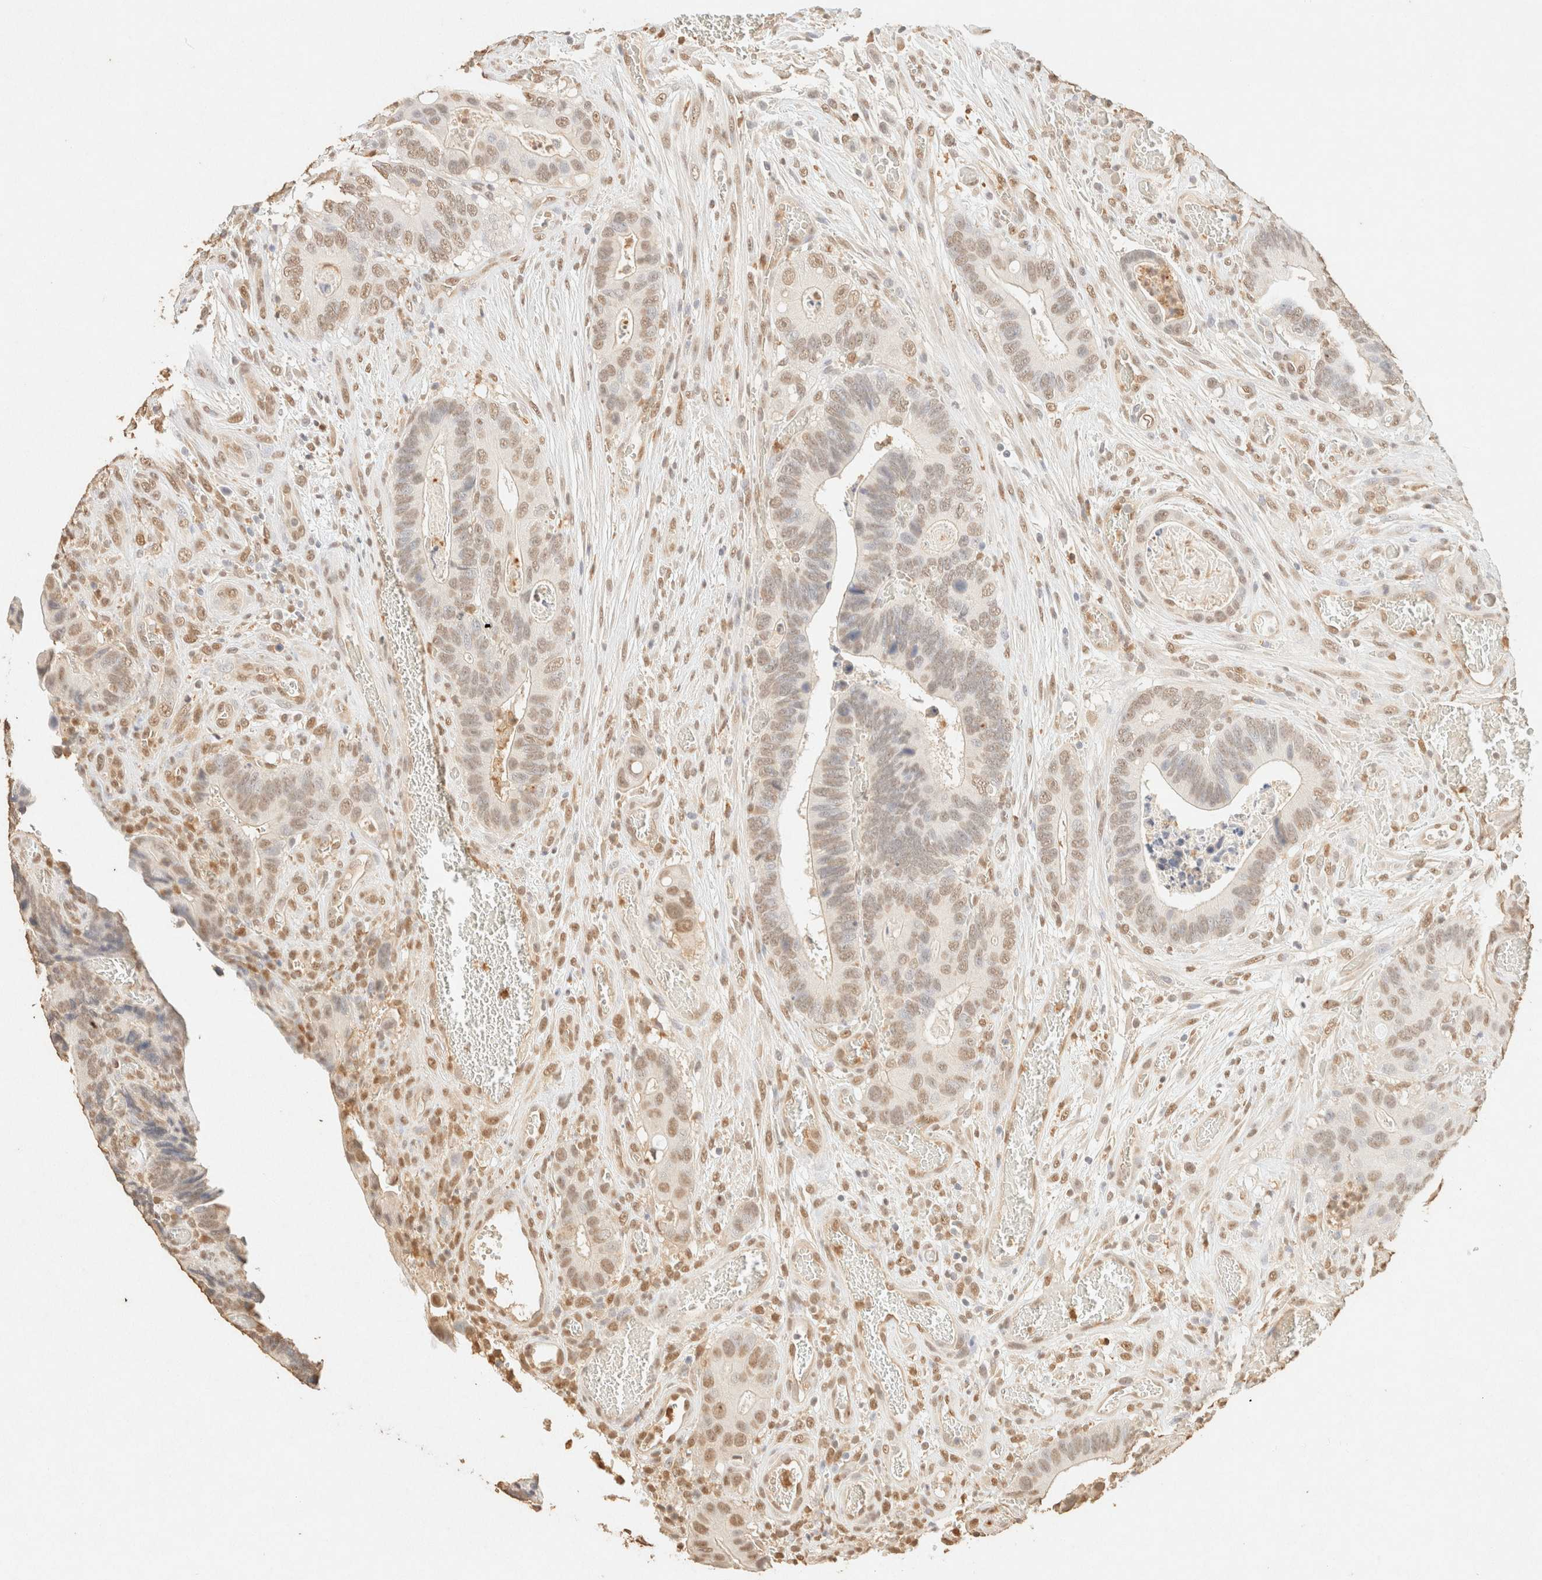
{"staining": {"intensity": "weak", "quantity": "25%-75%", "location": "nuclear"}, "tissue": "colorectal cancer", "cell_type": "Tumor cells", "image_type": "cancer", "snomed": [{"axis": "morphology", "description": "Adenocarcinoma, NOS"}, {"axis": "topography", "description": "Colon"}], "caption": "This is an image of immunohistochemistry staining of colorectal adenocarcinoma, which shows weak staining in the nuclear of tumor cells.", "gene": "S100A13", "patient": {"sex": "male", "age": 72}}